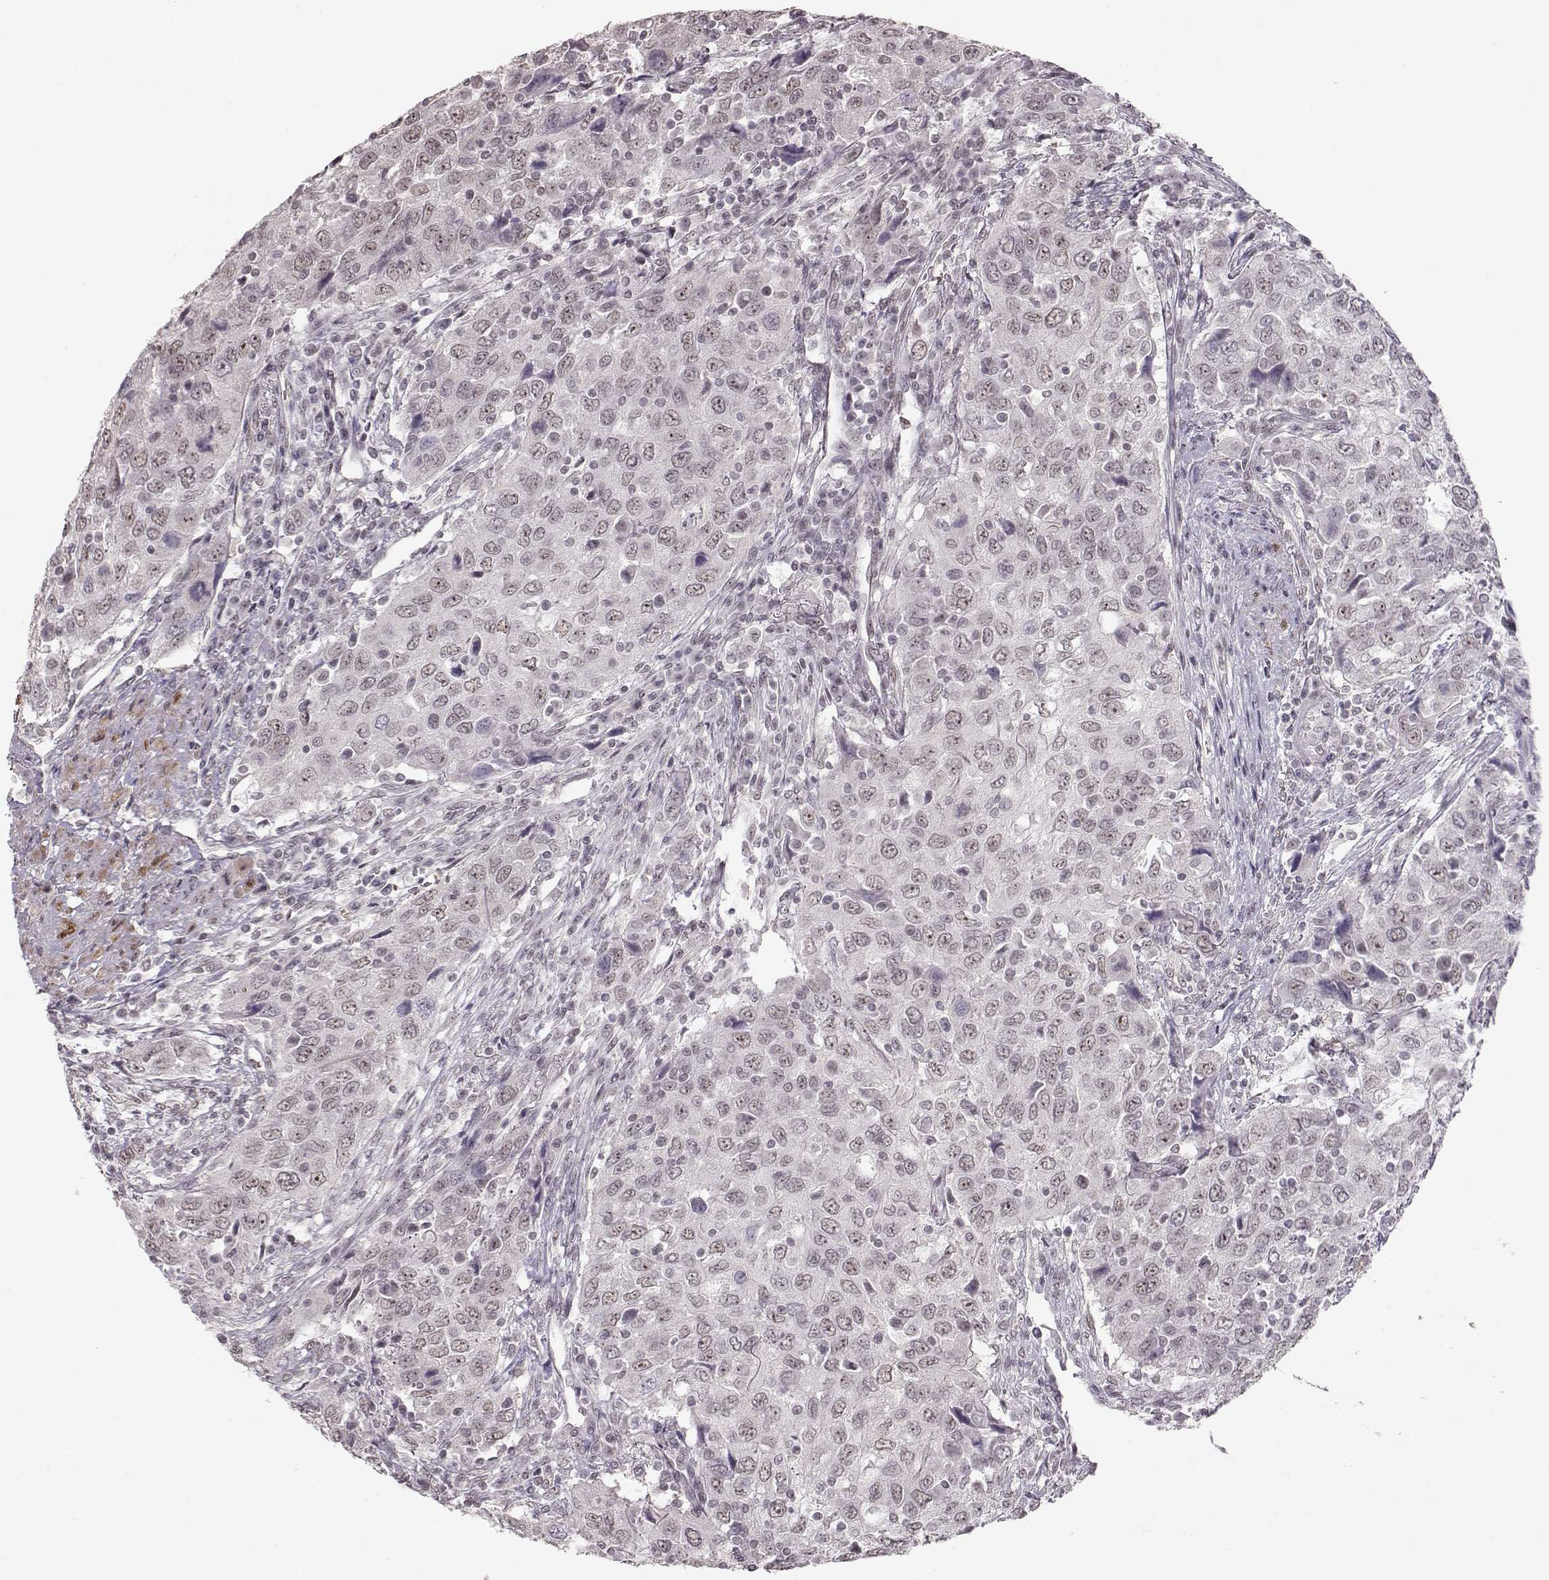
{"staining": {"intensity": "weak", "quantity": ">75%", "location": "nuclear"}, "tissue": "urothelial cancer", "cell_type": "Tumor cells", "image_type": "cancer", "snomed": [{"axis": "morphology", "description": "Urothelial carcinoma, High grade"}, {"axis": "topography", "description": "Urinary bladder"}], "caption": "This photomicrograph displays immunohistochemistry (IHC) staining of urothelial cancer, with low weak nuclear staining in approximately >75% of tumor cells.", "gene": "PCP4", "patient": {"sex": "male", "age": 76}}